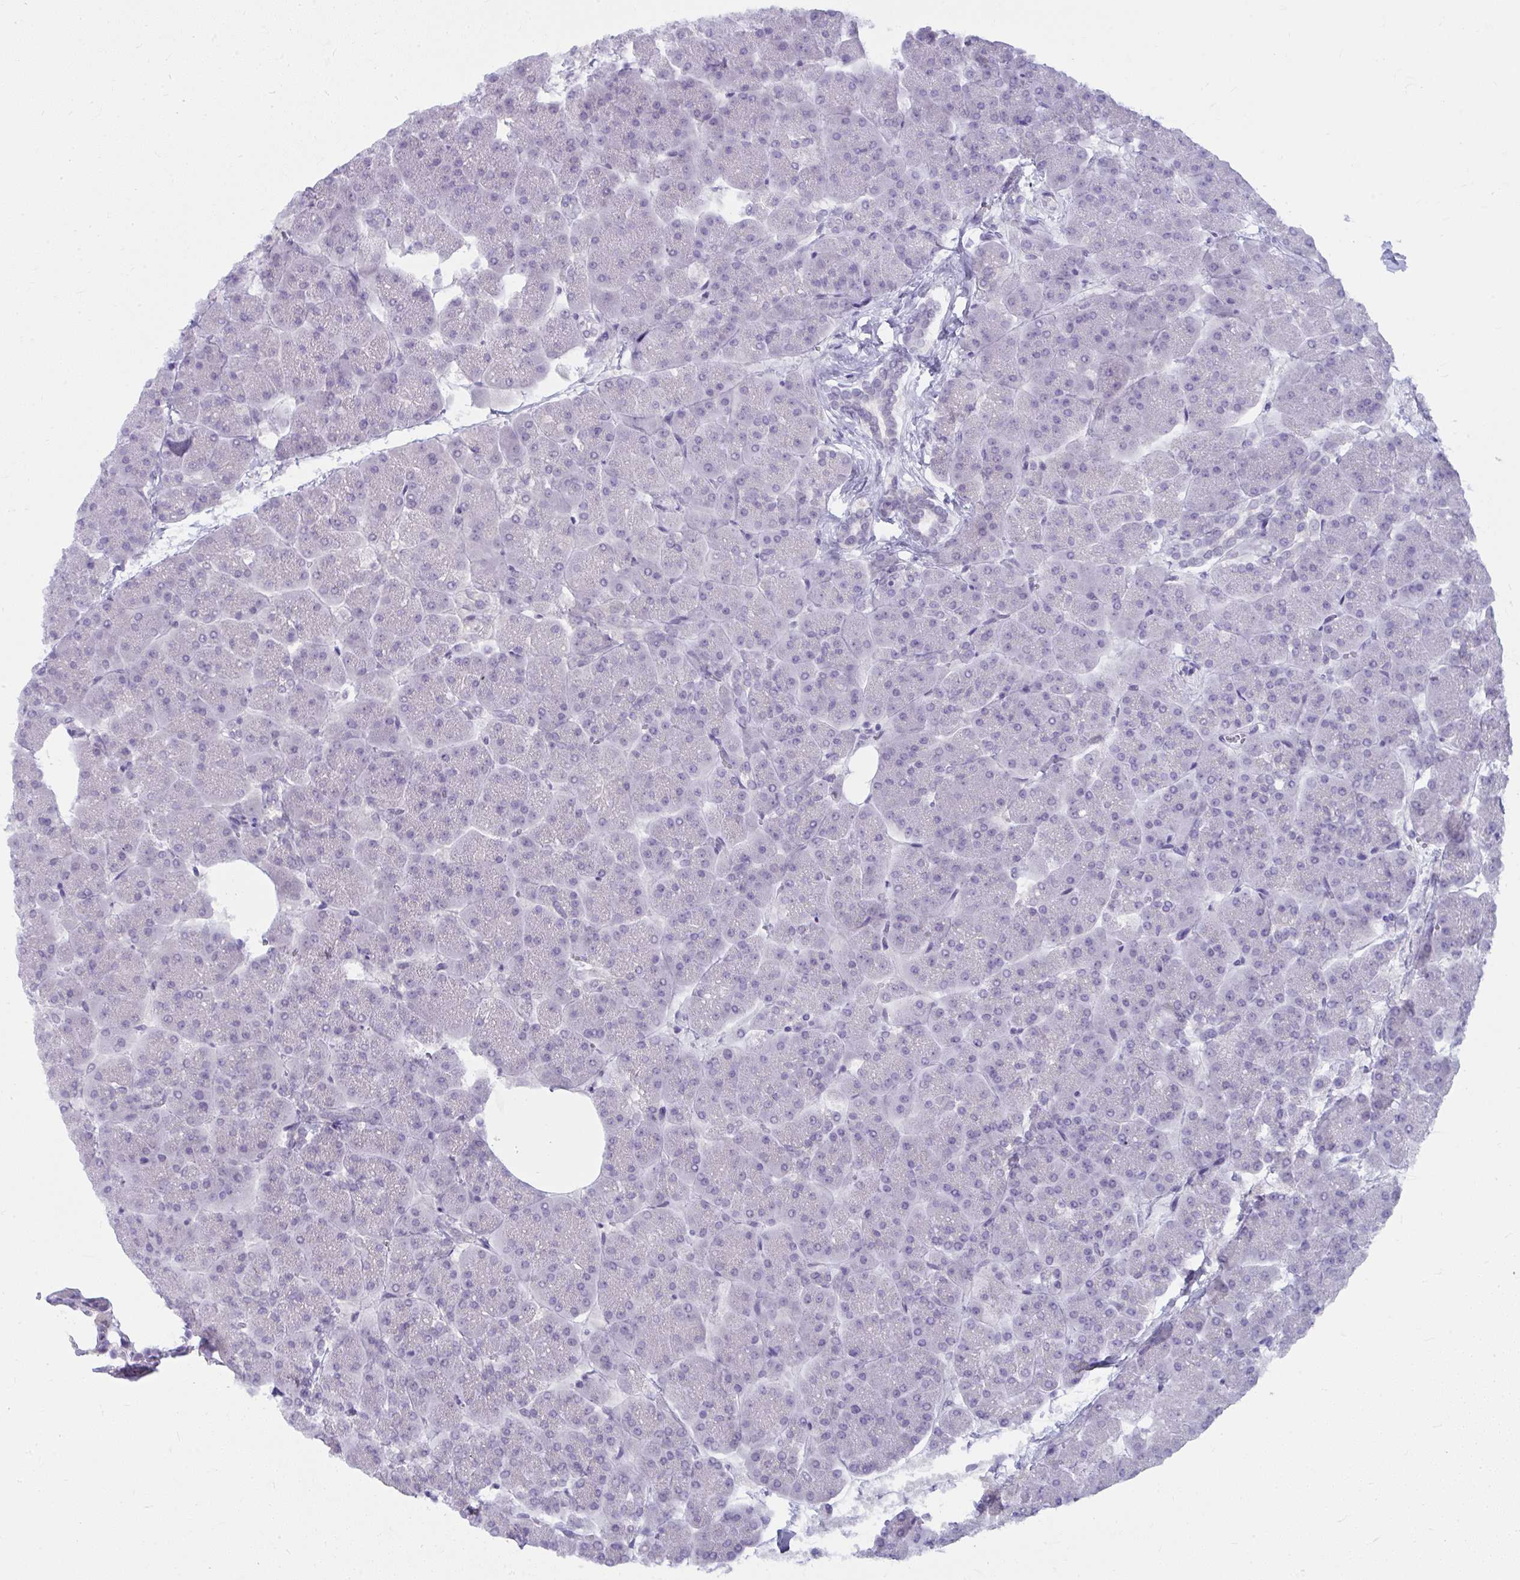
{"staining": {"intensity": "negative", "quantity": "none", "location": "none"}, "tissue": "pancreas", "cell_type": "Exocrine glandular cells", "image_type": "normal", "snomed": [{"axis": "morphology", "description": "Normal tissue, NOS"}, {"axis": "topography", "description": "Pancreas"}, {"axis": "topography", "description": "Peripheral nerve tissue"}], "caption": "There is no significant staining in exocrine glandular cells of pancreas. (Brightfield microscopy of DAB (3,3'-diaminobenzidine) immunohistochemistry at high magnification).", "gene": "UGT3A2", "patient": {"sex": "male", "age": 54}}